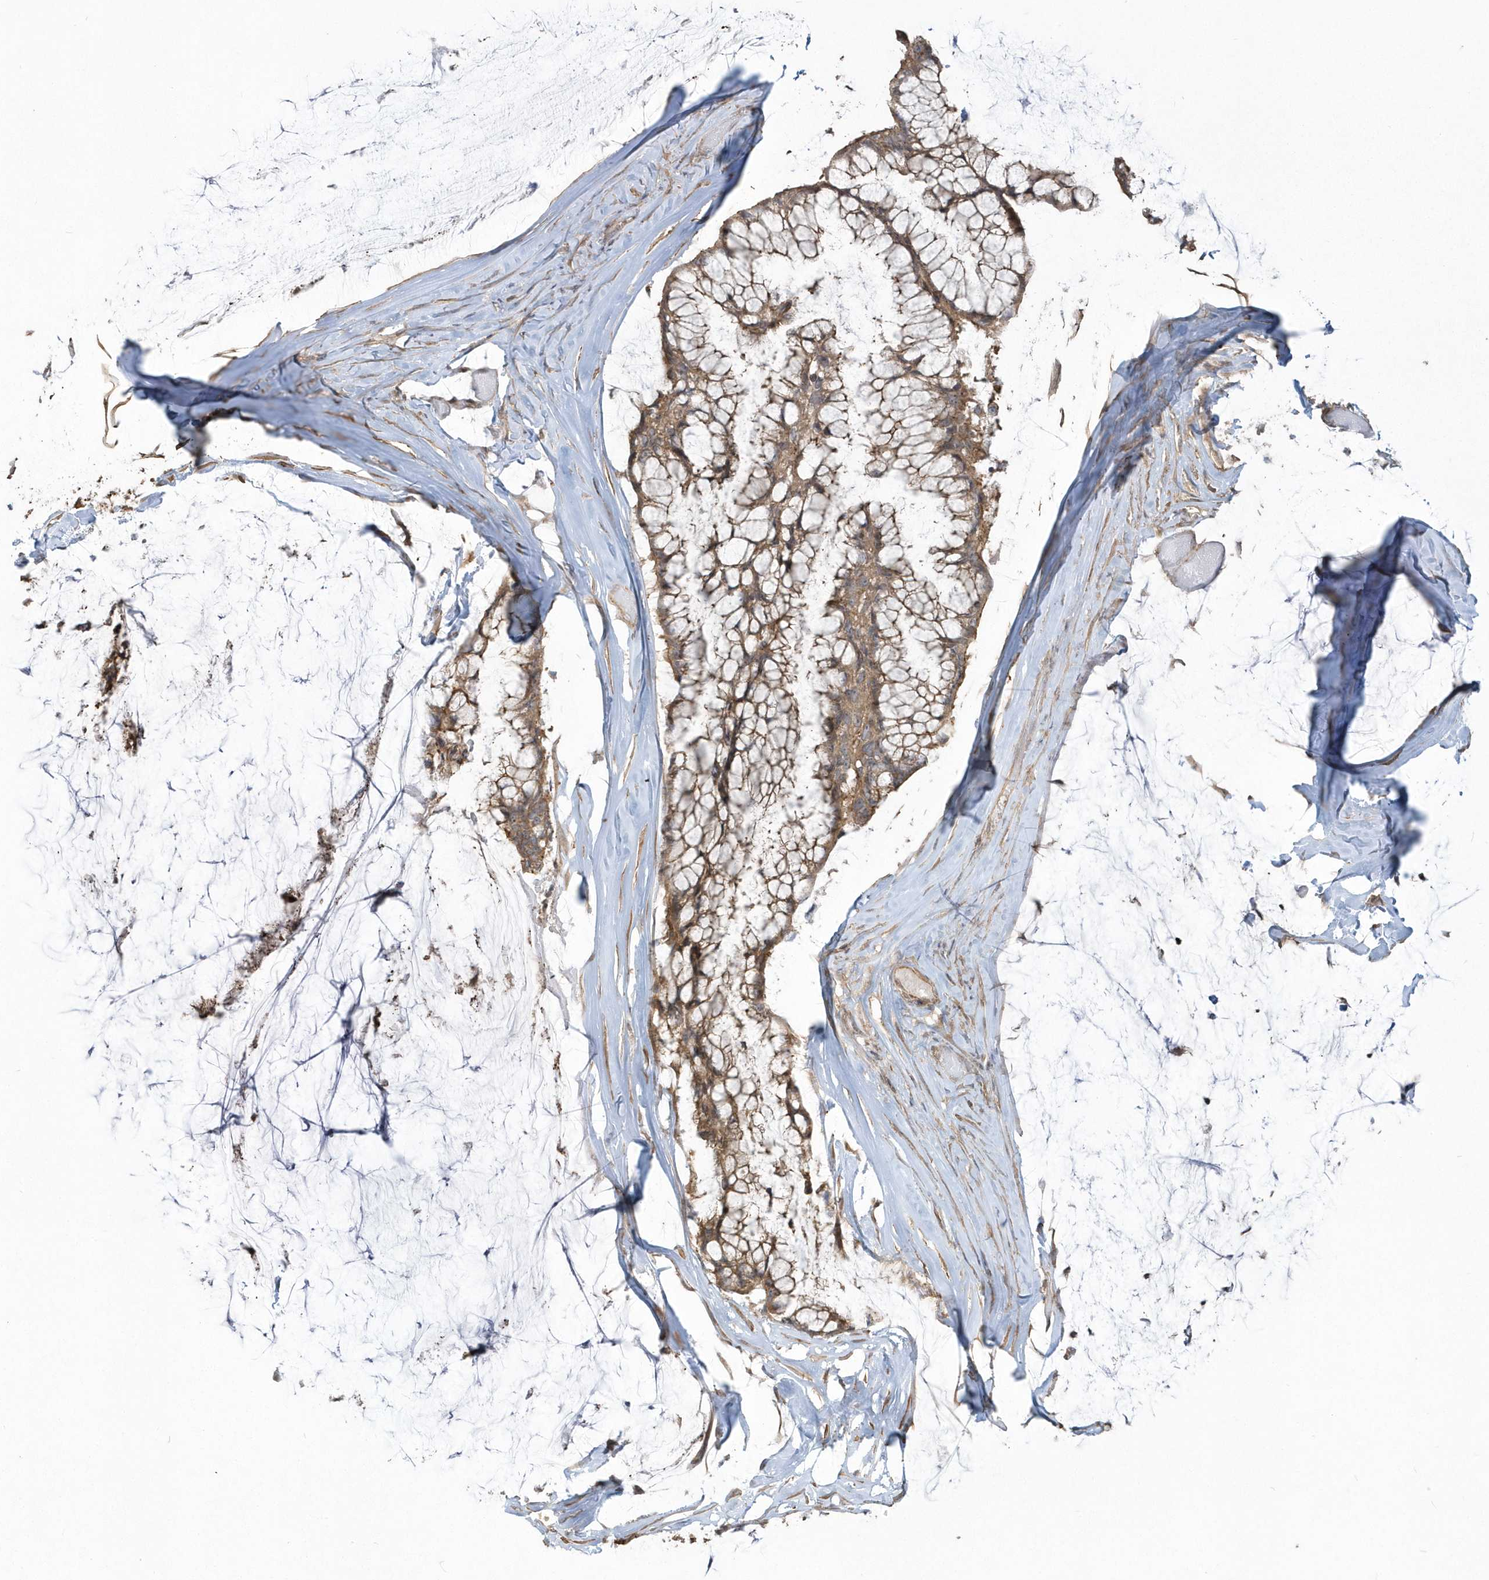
{"staining": {"intensity": "moderate", "quantity": ">75%", "location": "cytoplasmic/membranous"}, "tissue": "ovarian cancer", "cell_type": "Tumor cells", "image_type": "cancer", "snomed": [{"axis": "morphology", "description": "Cystadenocarcinoma, mucinous, NOS"}, {"axis": "topography", "description": "Ovary"}], "caption": "Immunohistochemical staining of human ovarian mucinous cystadenocarcinoma reveals medium levels of moderate cytoplasmic/membranous protein positivity in about >75% of tumor cells. The staining is performed using DAB brown chromogen to label protein expression. The nuclei are counter-stained blue using hematoxylin.", "gene": "ARMC8", "patient": {"sex": "female", "age": 39}}